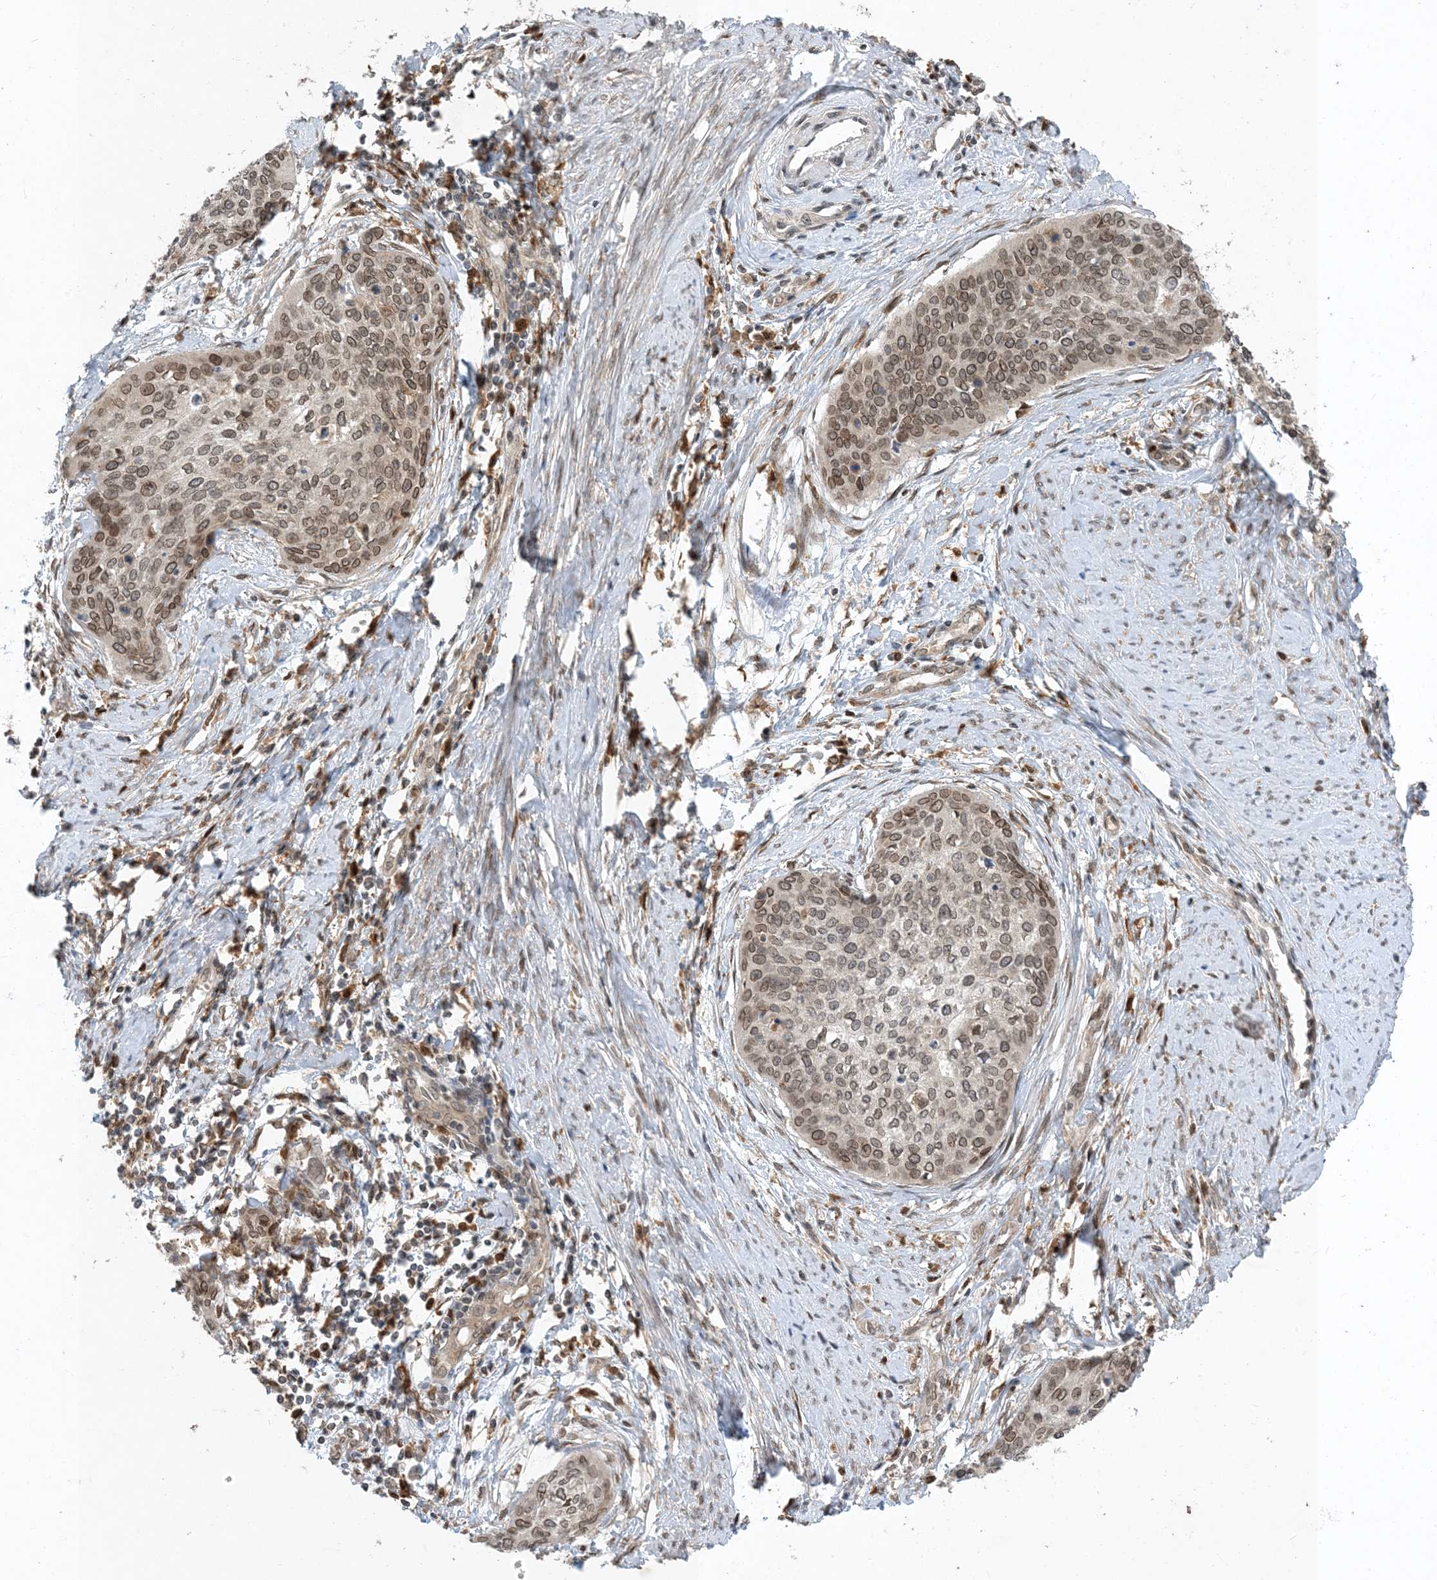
{"staining": {"intensity": "moderate", "quantity": ">75%", "location": "cytoplasmic/membranous,nuclear"}, "tissue": "cervical cancer", "cell_type": "Tumor cells", "image_type": "cancer", "snomed": [{"axis": "morphology", "description": "Squamous cell carcinoma, NOS"}, {"axis": "topography", "description": "Cervix"}], "caption": "Immunohistochemical staining of cervical cancer (squamous cell carcinoma) displays medium levels of moderate cytoplasmic/membranous and nuclear expression in about >75% of tumor cells.", "gene": "NAGK", "patient": {"sex": "female", "age": 37}}